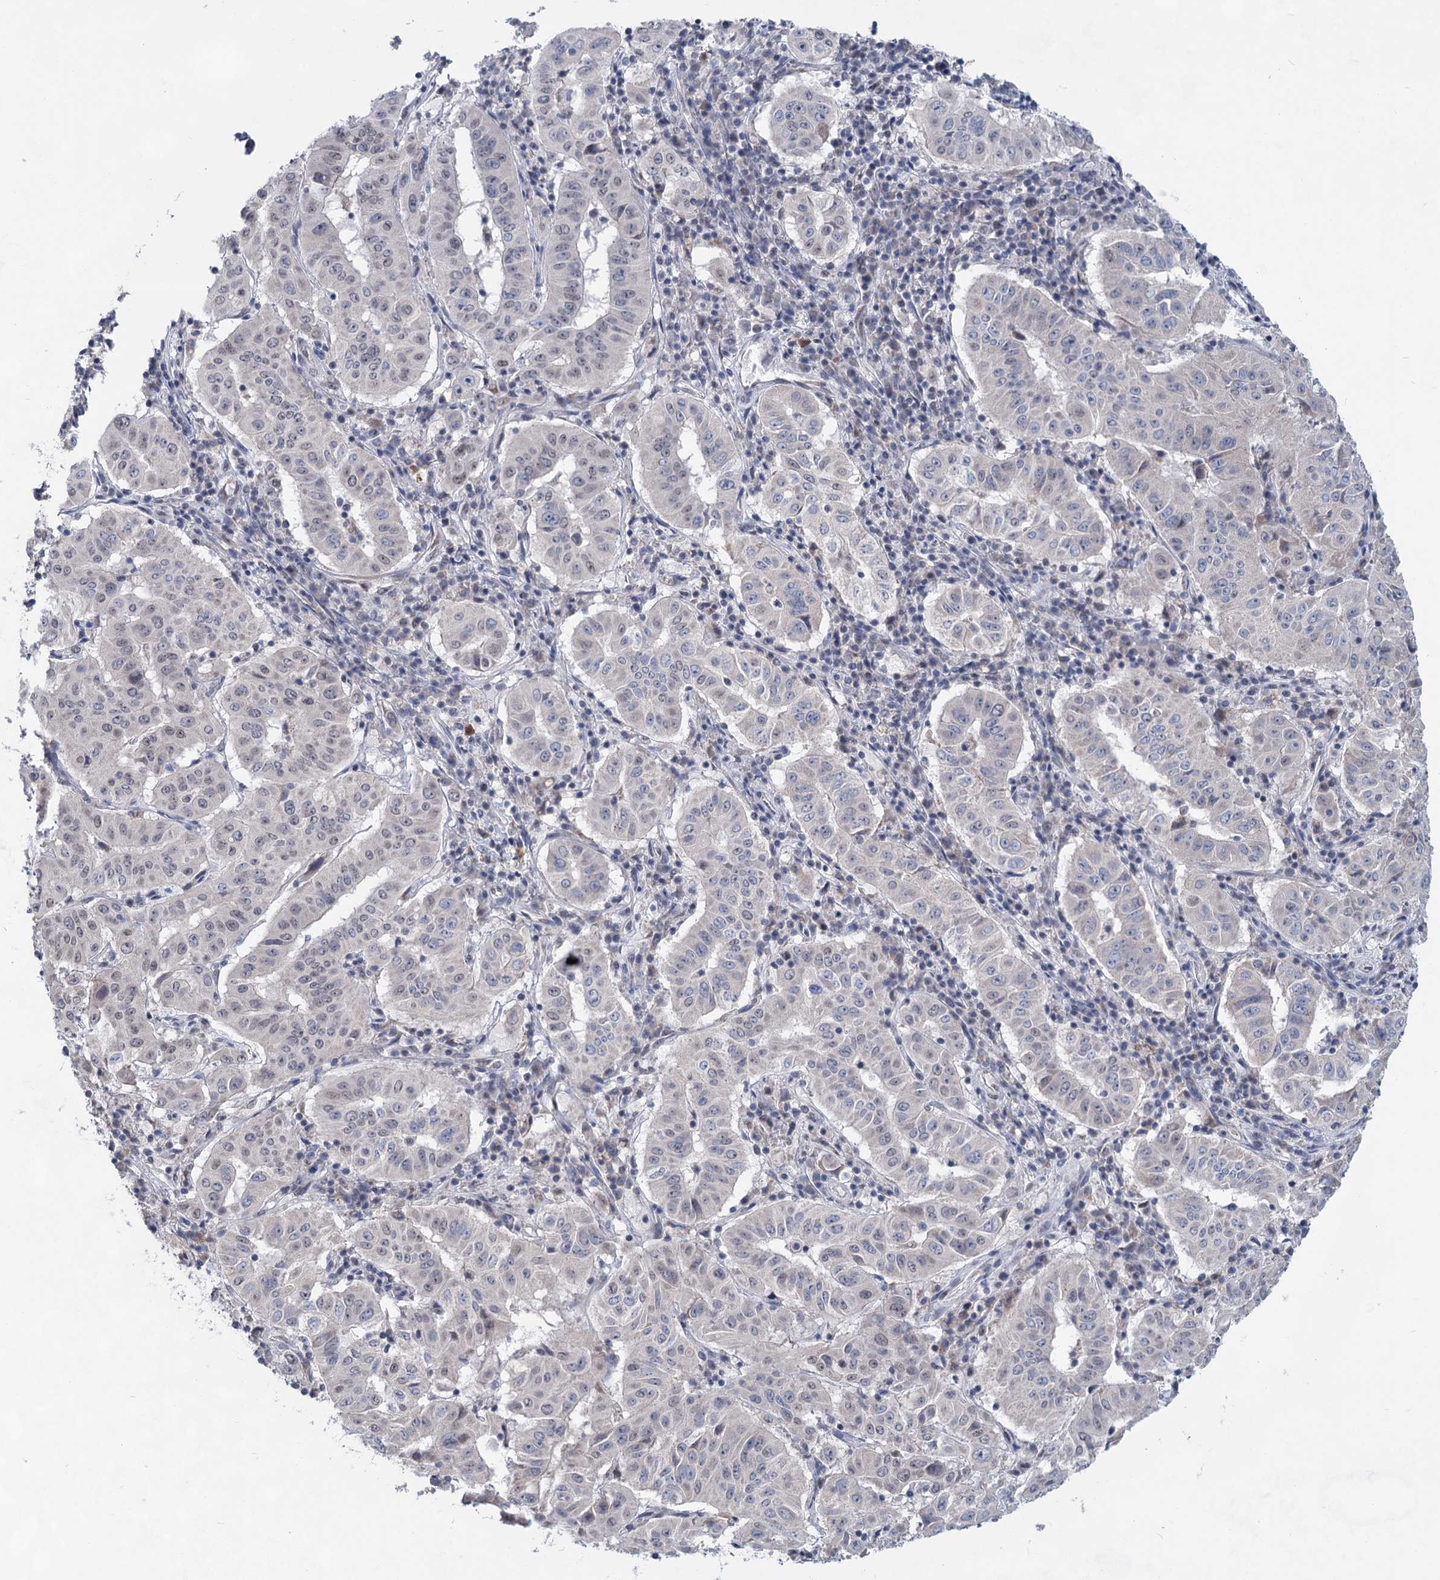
{"staining": {"intensity": "negative", "quantity": "none", "location": "none"}, "tissue": "pancreatic cancer", "cell_type": "Tumor cells", "image_type": "cancer", "snomed": [{"axis": "morphology", "description": "Adenocarcinoma, NOS"}, {"axis": "topography", "description": "Pancreas"}], "caption": "This image is of adenocarcinoma (pancreatic) stained with immunohistochemistry (IHC) to label a protein in brown with the nuclei are counter-stained blue. There is no staining in tumor cells.", "gene": "TTC17", "patient": {"sex": "male", "age": 63}}